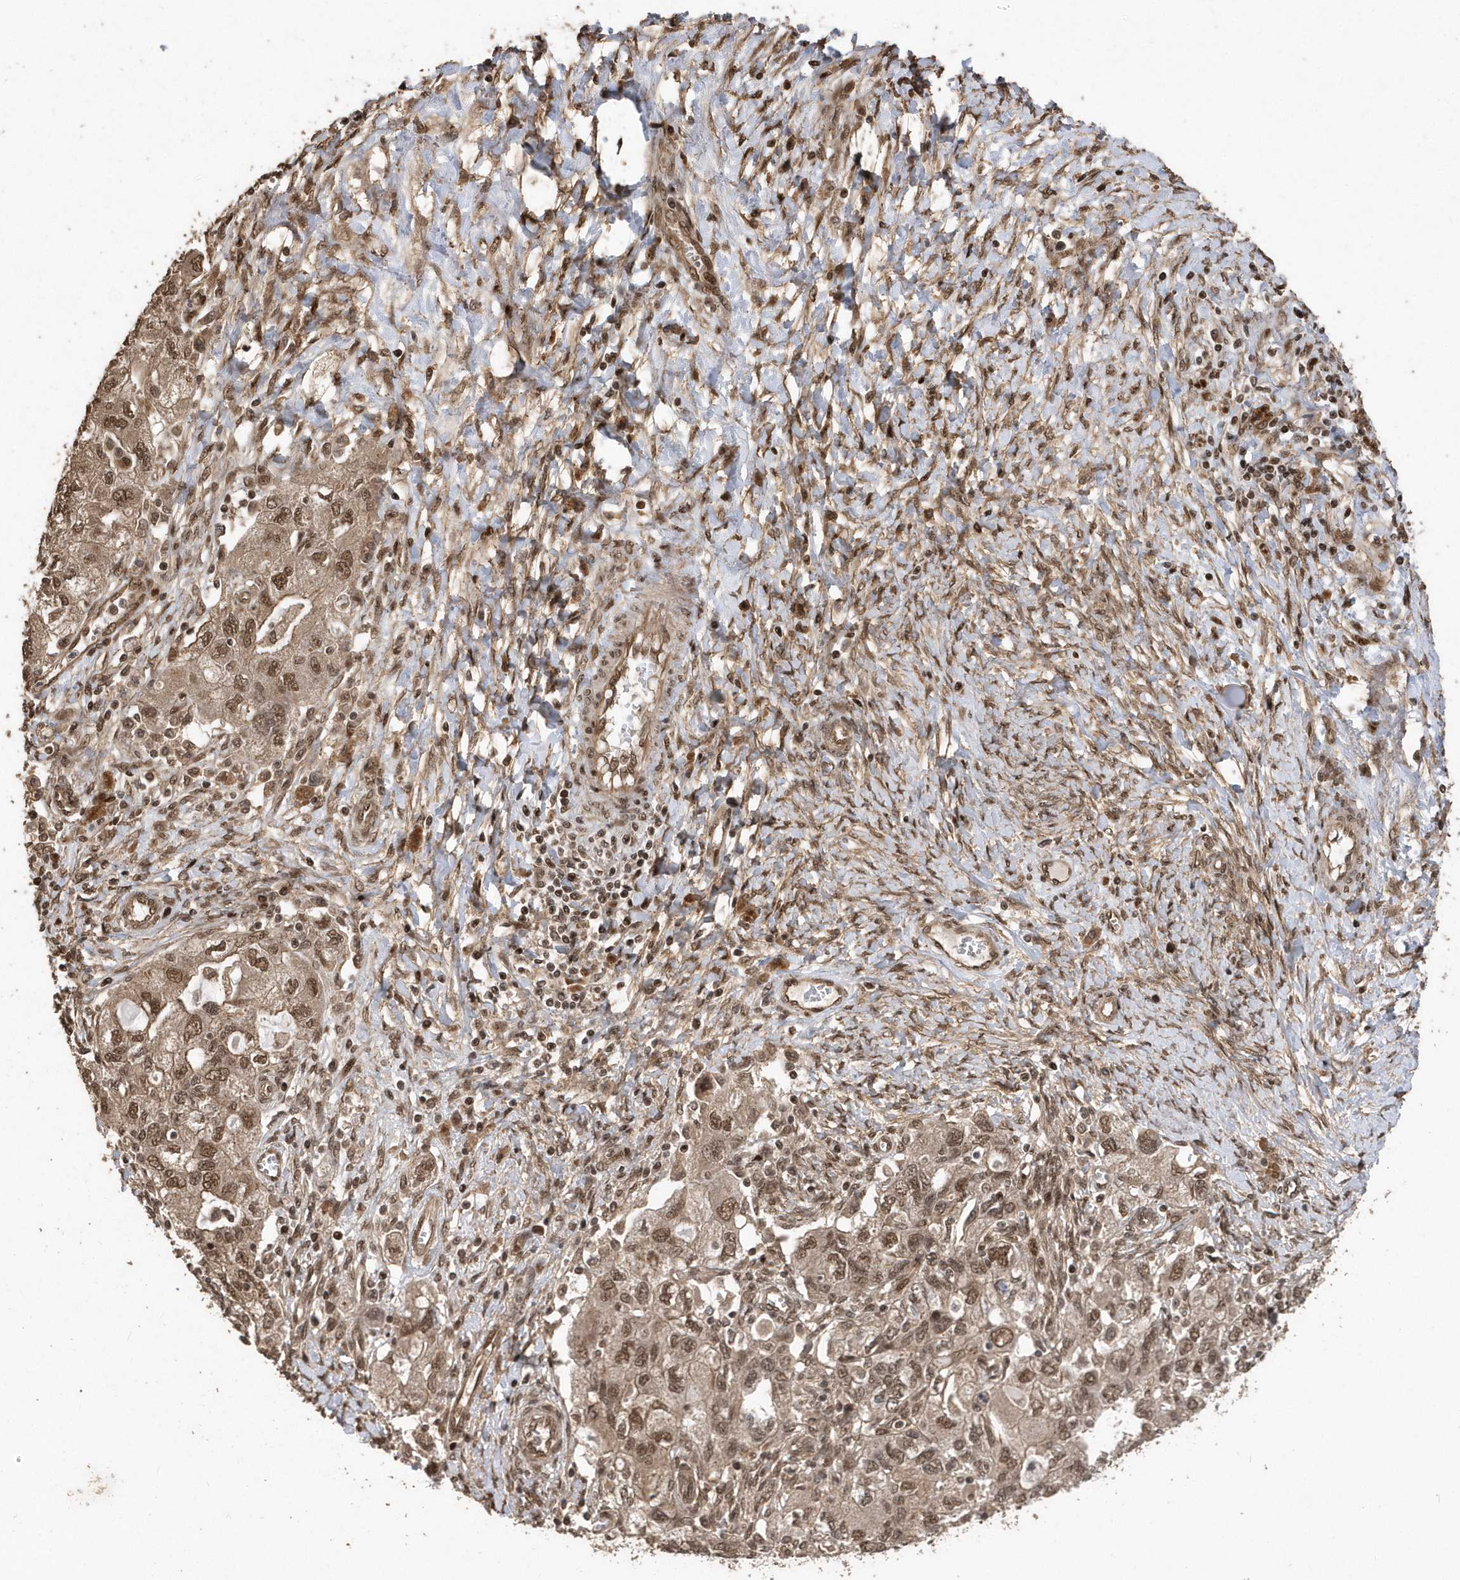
{"staining": {"intensity": "moderate", "quantity": ">75%", "location": "nuclear"}, "tissue": "ovarian cancer", "cell_type": "Tumor cells", "image_type": "cancer", "snomed": [{"axis": "morphology", "description": "Carcinoma, NOS"}, {"axis": "morphology", "description": "Cystadenocarcinoma, serous, NOS"}, {"axis": "topography", "description": "Ovary"}], "caption": "High-power microscopy captured an immunohistochemistry image of ovarian serous cystadenocarcinoma, revealing moderate nuclear expression in approximately >75% of tumor cells.", "gene": "INTS12", "patient": {"sex": "female", "age": 69}}